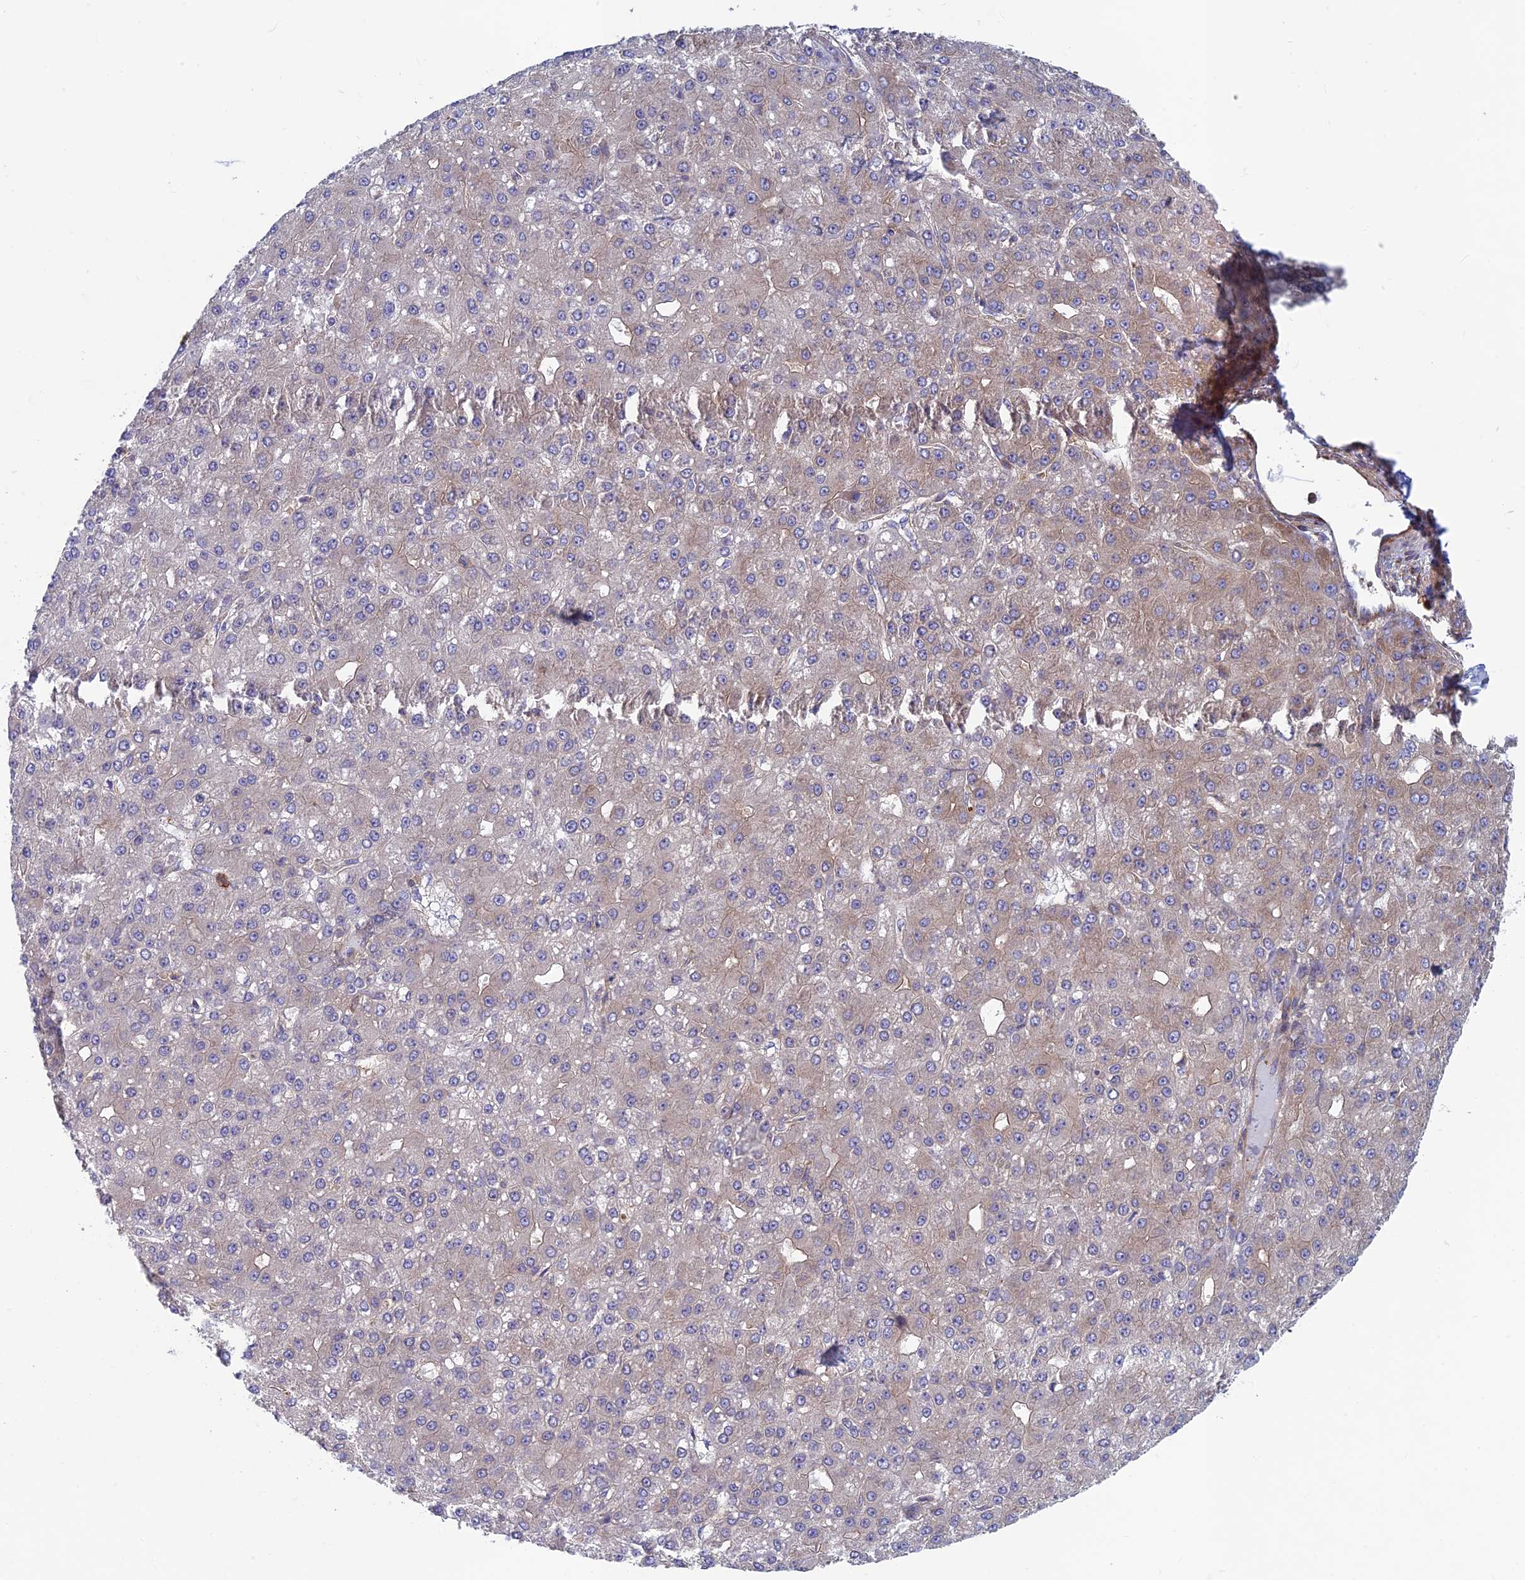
{"staining": {"intensity": "moderate", "quantity": "25%-75%", "location": "cytoplasmic/membranous"}, "tissue": "liver cancer", "cell_type": "Tumor cells", "image_type": "cancer", "snomed": [{"axis": "morphology", "description": "Carcinoma, Hepatocellular, NOS"}, {"axis": "topography", "description": "Liver"}], "caption": "Hepatocellular carcinoma (liver) tissue reveals moderate cytoplasmic/membranous positivity in about 25%-75% of tumor cells", "gene": "DNM1L", "patient": {"sex": "male", "age": 67}}